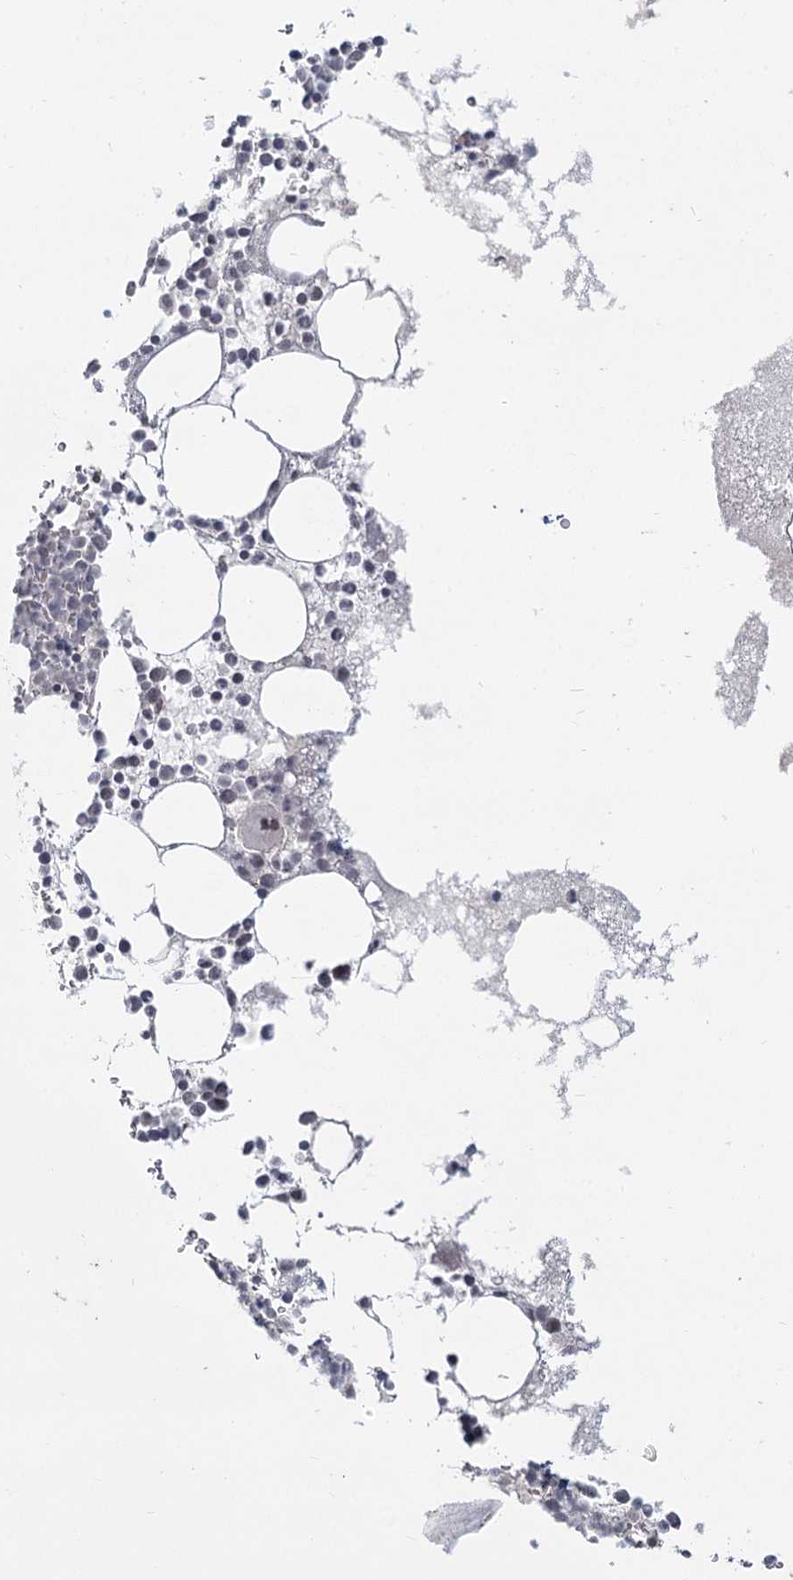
{"staining": {"intensity": "strong", "quantity": "<25%", "location": "cytoplasmic/membranous"}, "tissue": "bone marrow", "cell_type": "Hematopoietic cells", "image_type": "normal", "snomed": [{"axis": "morphology", "description": "Normal tissue, NOS"}, {"axis": "topography", "description": "Bone marrow"}], "caption": "Protein expression by immunohistochemistry (IHC) demonstrates strong cytoplasmic/membranous staining in about <25% of hematopoietic cells in normal bone marrow.", "gene": "LY6G5C", "patient": {"sex": "female", "age": 78}}